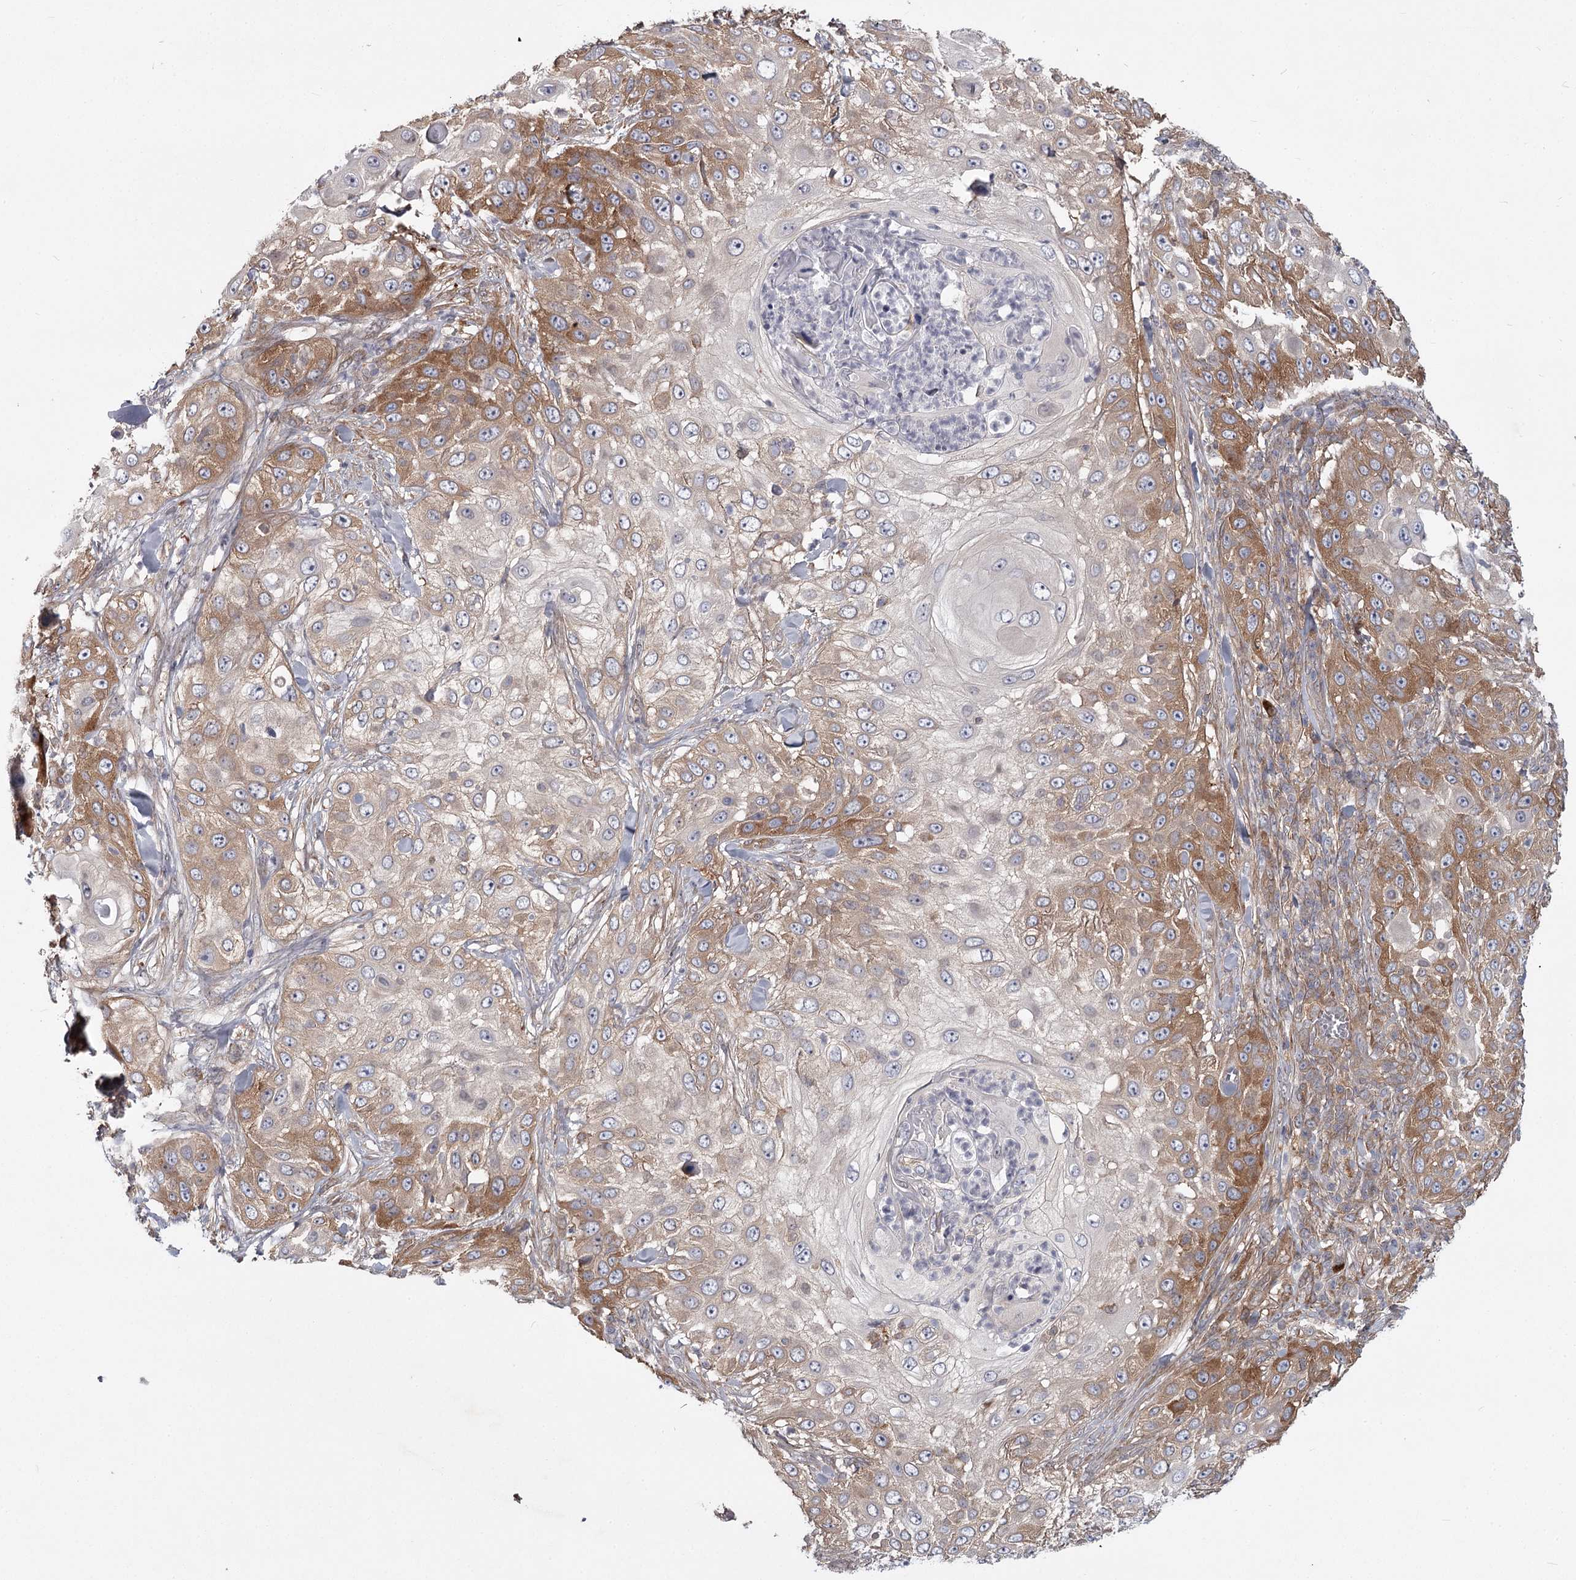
{"staining": {"intensity": "moderate", "quantity": "25%-75%", "location": "cytoplasmic/membranous"}, "tissue": "skin cancer", "cell_type": "Tumor cells", "image_type": "cancer", "snomed": [{"axis": "morphology", "description": "Squamous cell carcinoma, NOS"}, {"axis": "topography", "description": "Skin"}], "caption": "Protein expression analysis of human skin cancer (squamous cell carcinoma) reveals moderate cytoplasmic/membranous expression in about 25%-75% of tumor cells.", "gene": "CCNG2", "patient": {"sex": "female", "age": 44}}